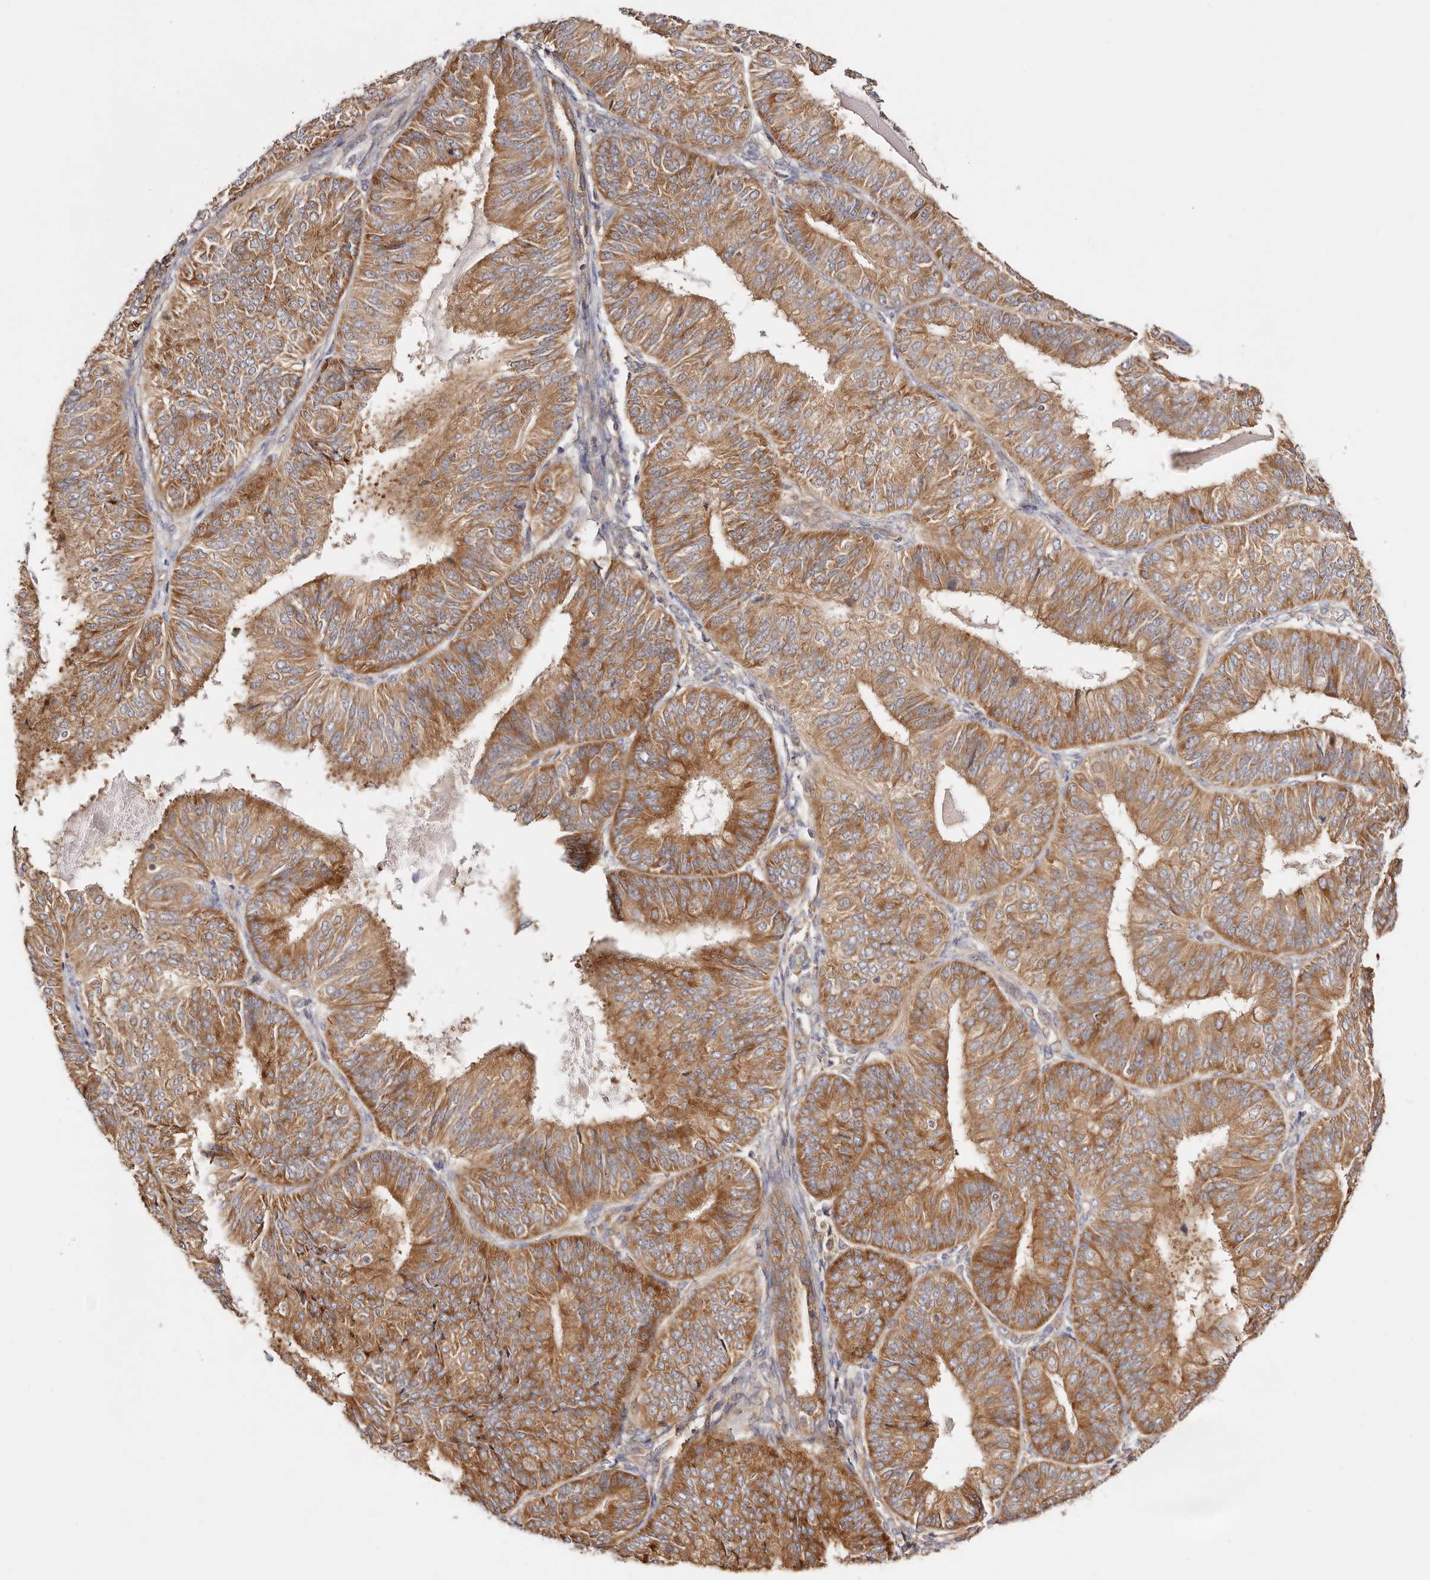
{"staining": {"intensity": "moderate", "quantity": ">75%", "location": "cytoplasmic/membranous"}, "tissue": "endometrial cancer", "cell_type": "Tumor cells", "image_type": "cancer", "snomed": [{"axis": "morphology", "description": "Adenocarcinoma, NOS"}, {"axis": "topography", "description": "Endometrium"}], "caption": "Protein expression analysis of human endometrial cancer (adenocarcinoma) reveals moderate cytoplasmic/membranous expression in about >75% of tumor cells. The staining is performed using DAB brown chromogen to label protein expression. The nuclei are counter-stained blue using hematoxylin.", "gene": "GNA13", "patient": {"sex": "female", "age": 58}}